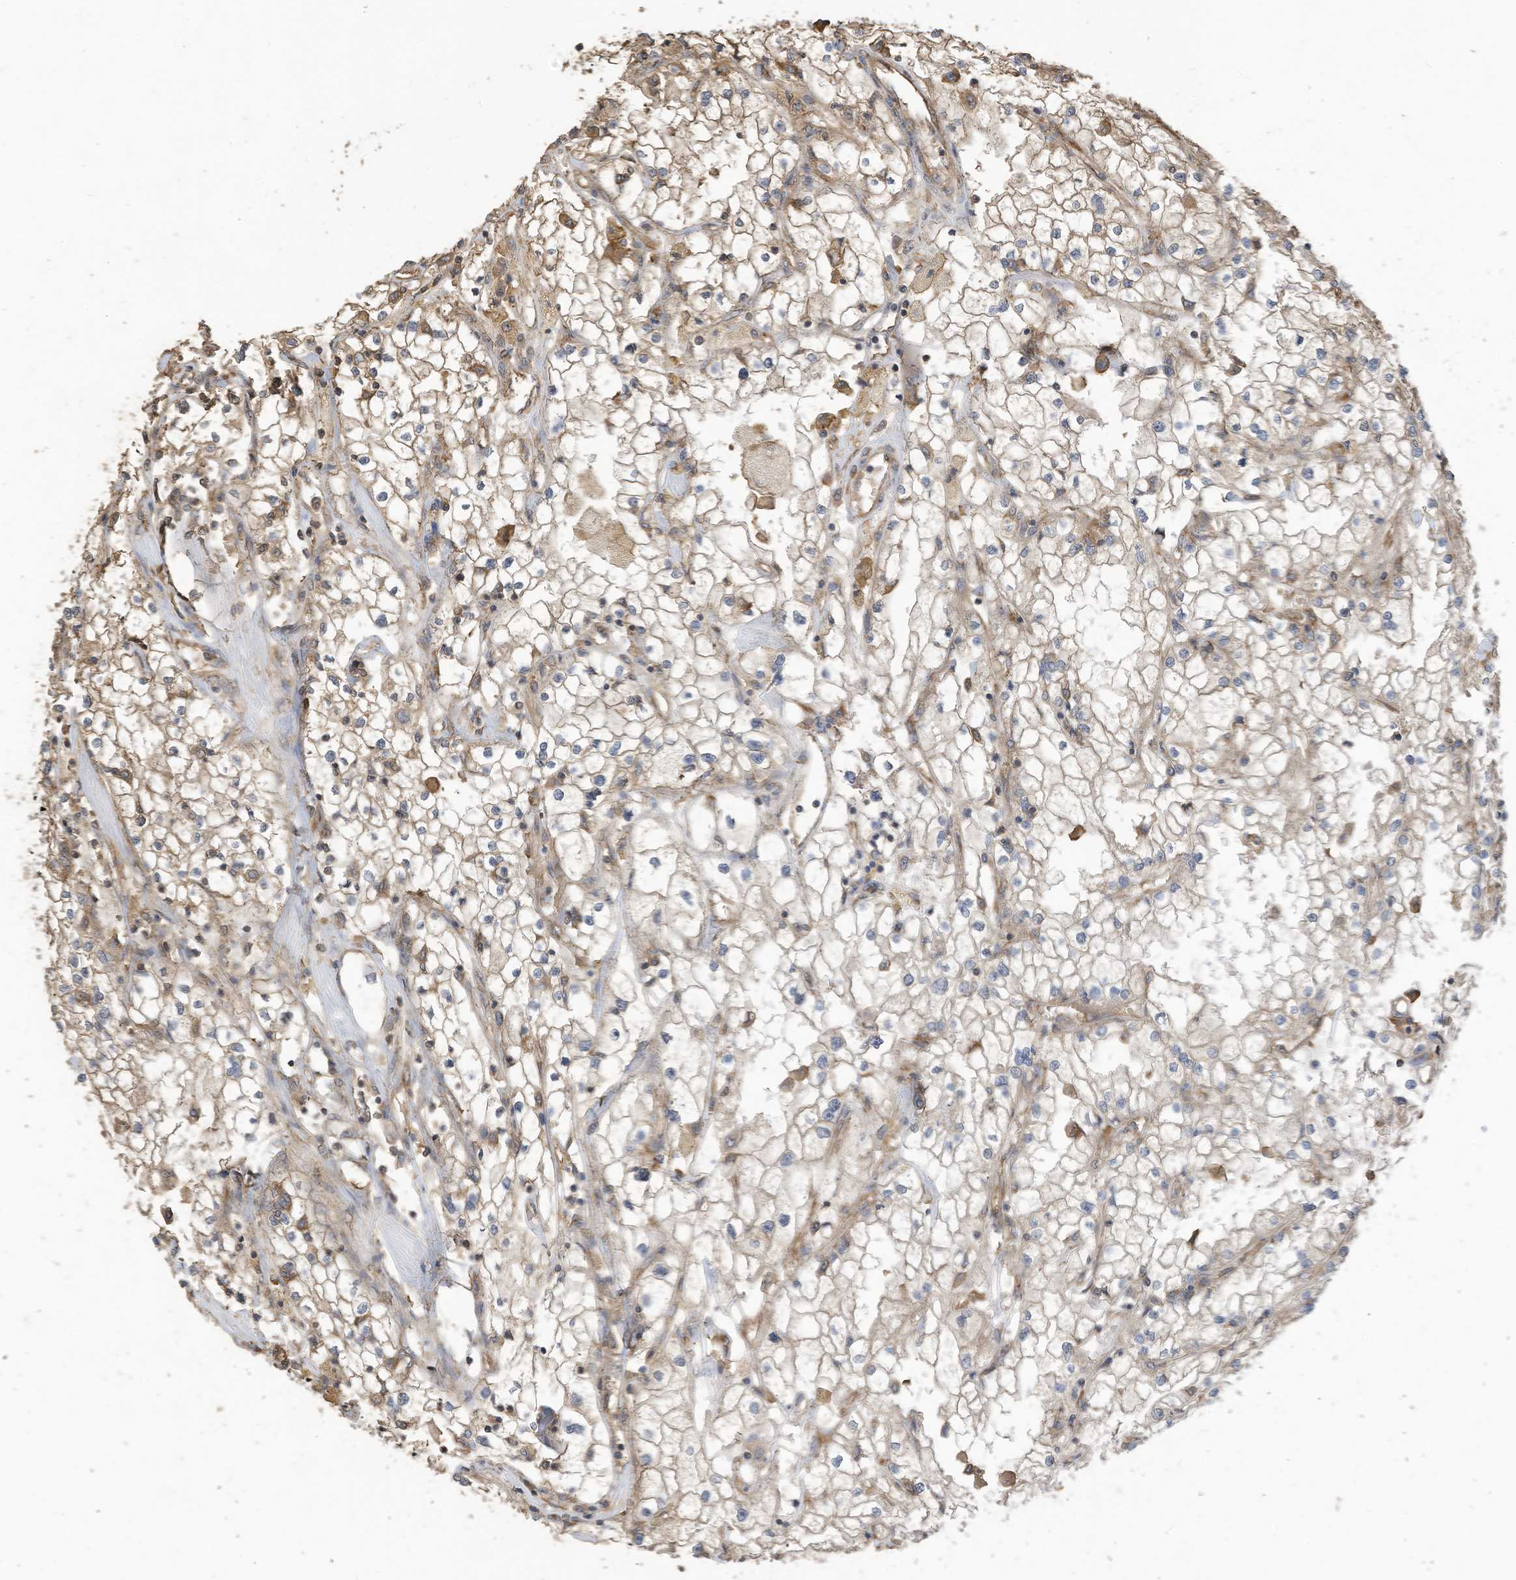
{"staining": {"intensity": "weak", "quantity": "<25%", "location": "cytoplasmic/membranous"}, "tissue": "renal cancer", "cell_type": "Tumor cells", "image_type": "cancer", "snomed": [{"axis": "morphology", "description": "Adenocarcinoma, NOS"}, {"axis": "topography", "description": "Kidney"}], "caption": "Immunohistochemistry (IHC) photomicrograph of human renal cancer (adenocarcinoma) stained for a protein (brown), which displays no expression in tumor cells.", "gene": "COX10", "patient": {"sex": "male", "age": 56}}